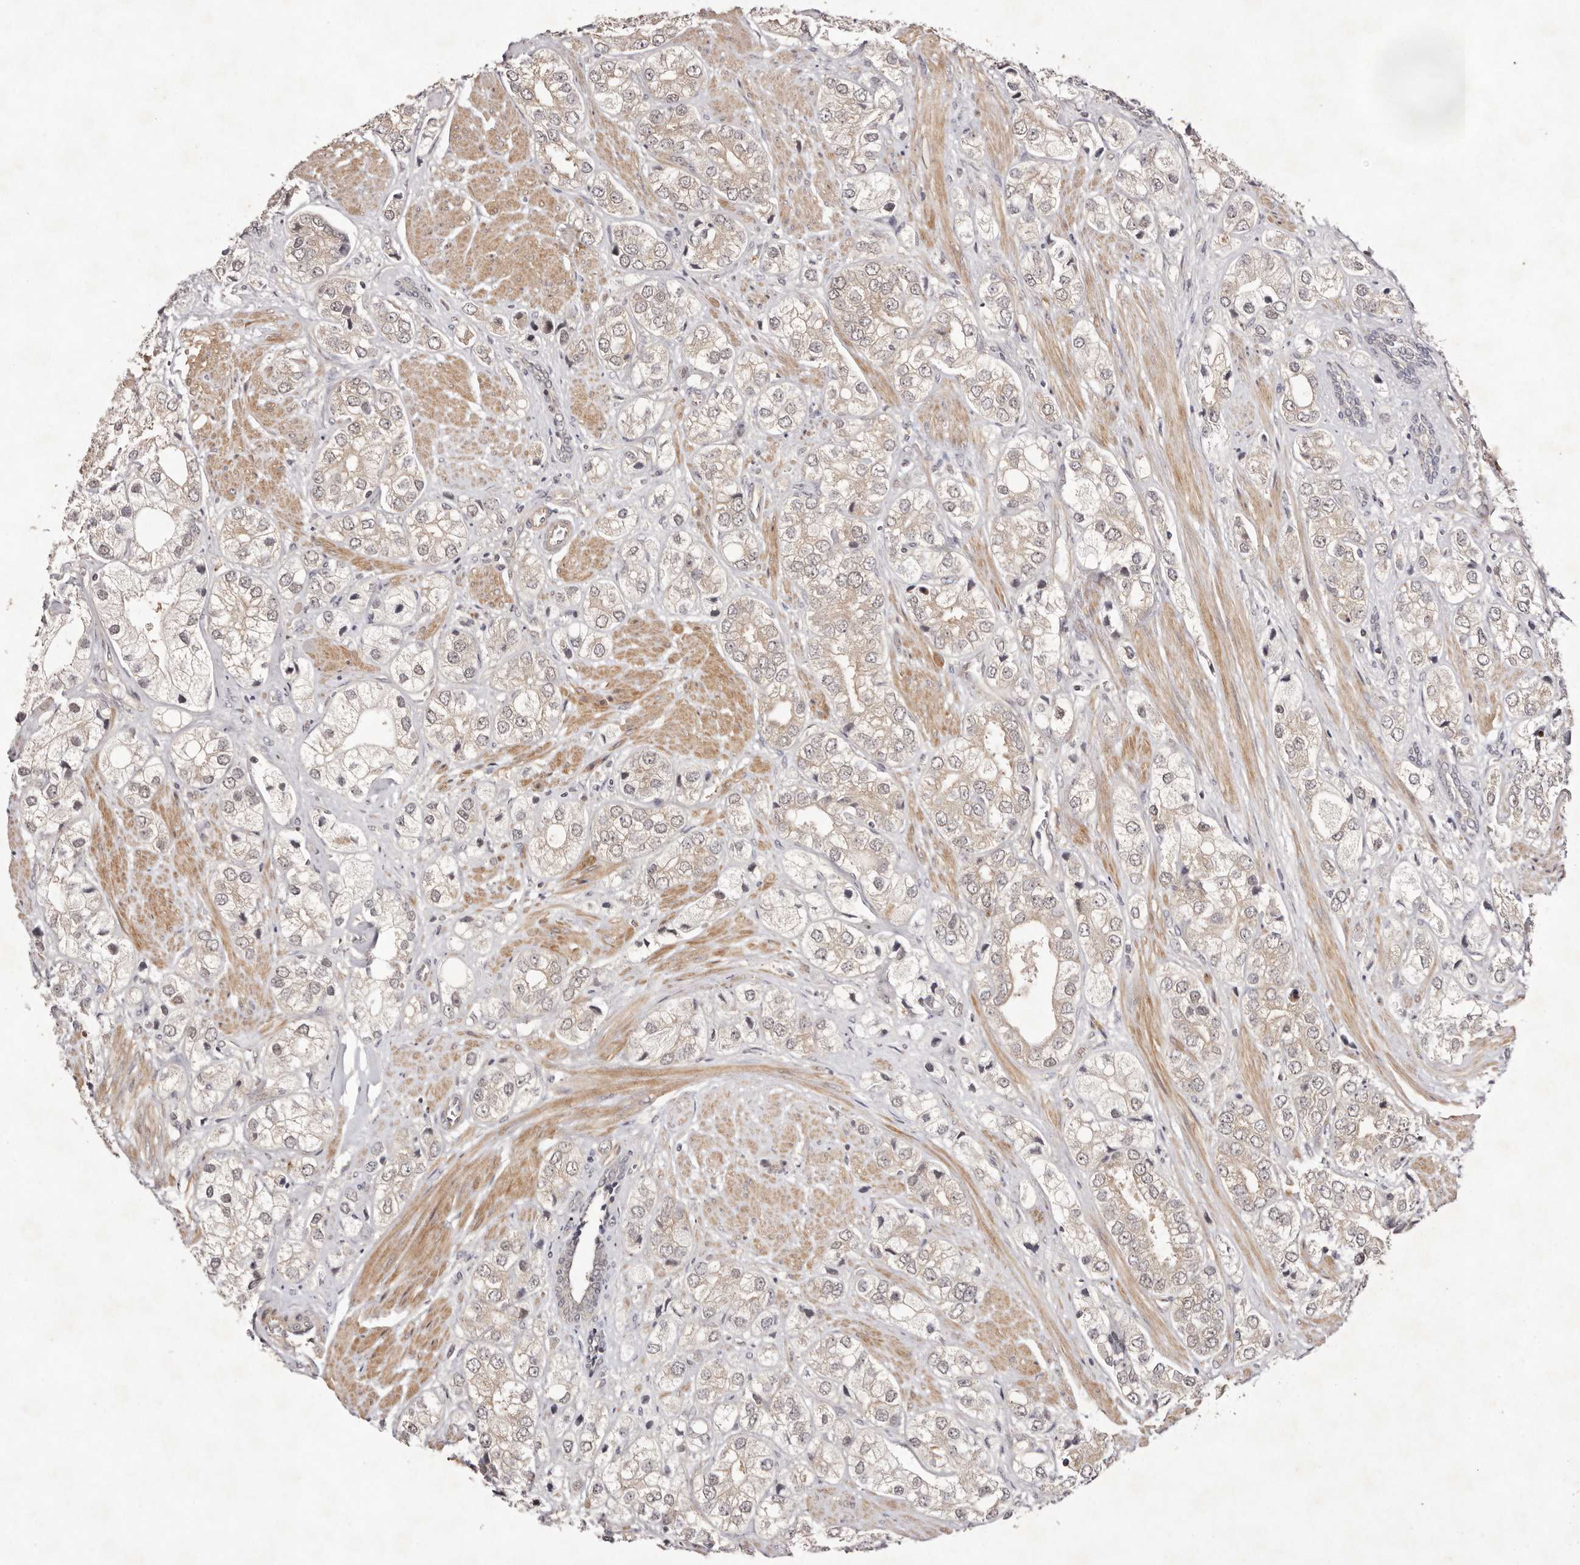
{"staining": {"intensity": "weak", "quantity": "<25%", "location": "cytoplasmic/membranous"}, "tissue": "prostate cancer", "cell_type": "Tumor cells", "image_type": "cancer", "snomed": [{"axis": "morphology", "description": "Adenocarcinoma, High grade"}, {"axis": "topography", "description": "Prostate"}], "caption": "The immunohistochemistry (IHC) micrograph has no significant positivity in tumor cells of prostate high-grade adenocarcinoma tissue.", "gene": "BUD31", "patient": {"sex": "male", "age": 50}}